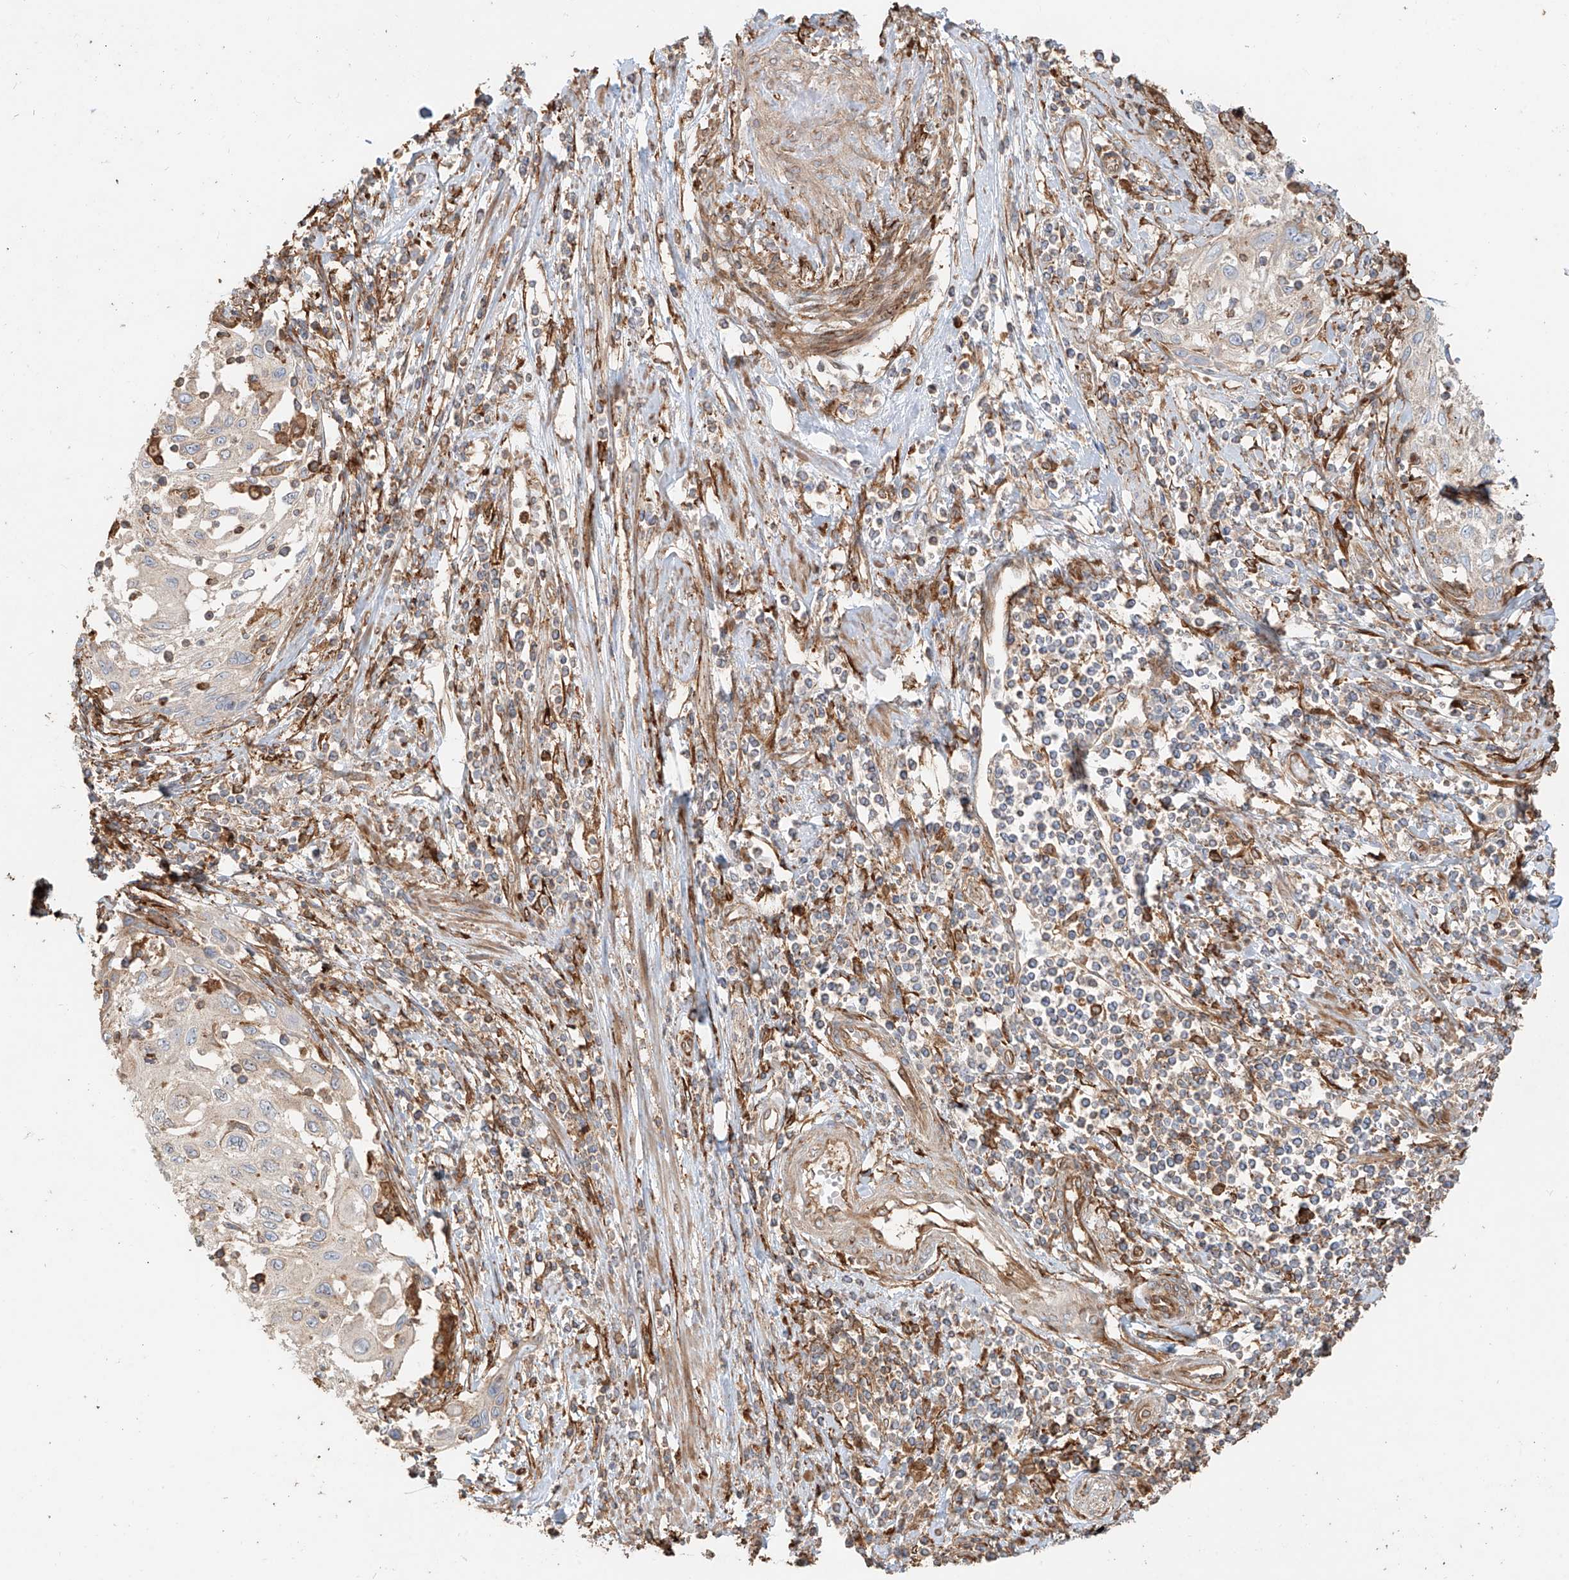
{"staining": {"intensity": "weak", "quantity": "<25%", "location": "cytoplasmic/membranous"}, "tissue": "cervical cancer", "cell_type": "Tumor cells", "image_type": "cancer", "snomed": [{"axis": "morphology", "description": "Squamous cell carcinoma, NOS"}, {"axis": "topography", "description": "Cervix"}], "caption": "The IHC histopathology image has no significant staining in tumor cells of cervical cancer tissue. (Immunohistochemistry (ihc), brightfield microscopy, high magnification).", "gene": "SNX9", "patient": {"sex": "female", "age": 70}}